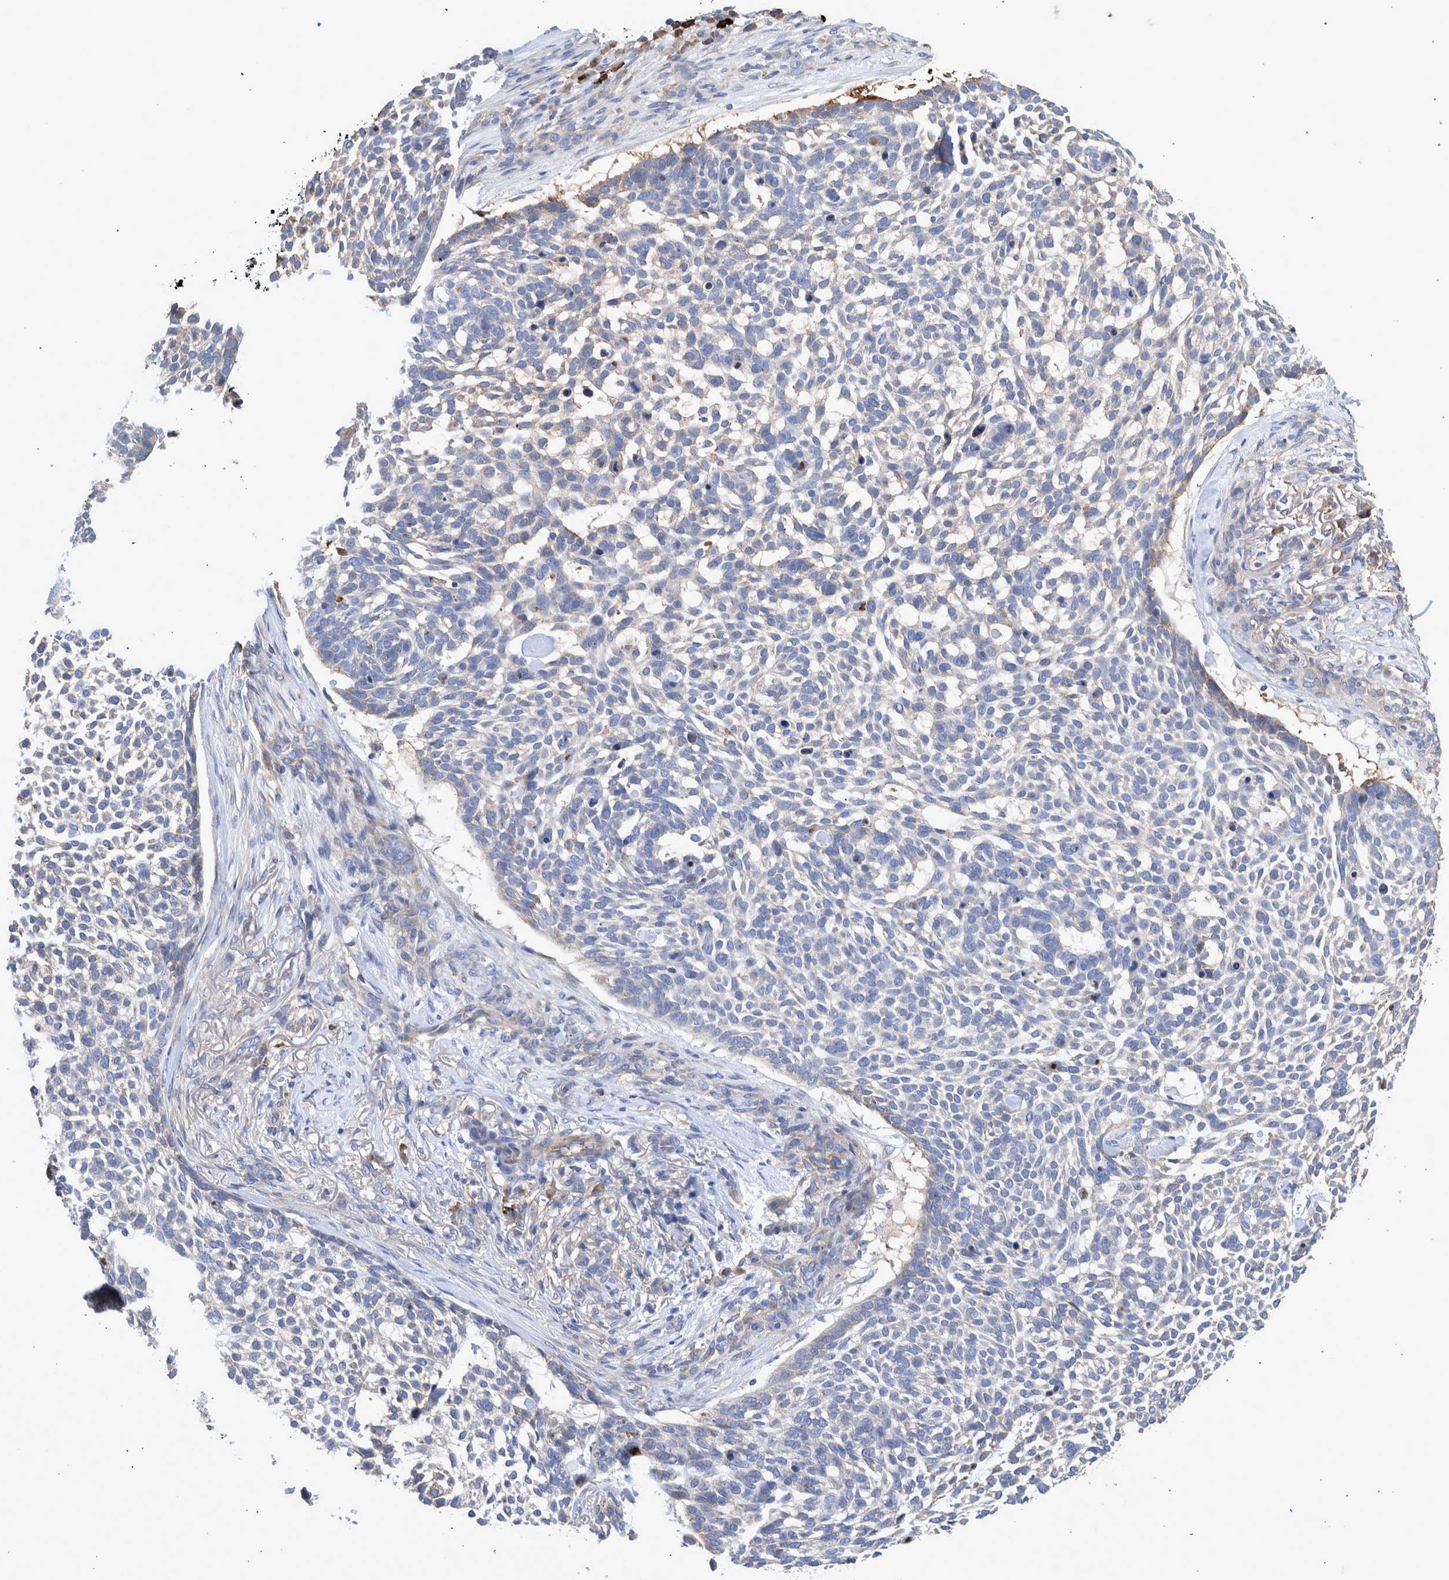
{"staining": {"intensity": "negative", "quantity": "none", "location": "none"}, "tissue": "skin cancer", "cell_type": "Tumor cells", "image_type": "cancer", "snomed": [{"axis": "morphology", "description": "Basal cell carcinoma"}, {"axis": "topography", "description": "Skin"}], "caption": "High power microscopy histopathology image of an IHC micrograph of skin cancer, revealing no significant staining in tumor cells. (Immunohistochemistry (ihc), brightfield microscopy, high magnification).", "gene": "DLL4", "patient": {"sex": "female", "age": 64}}